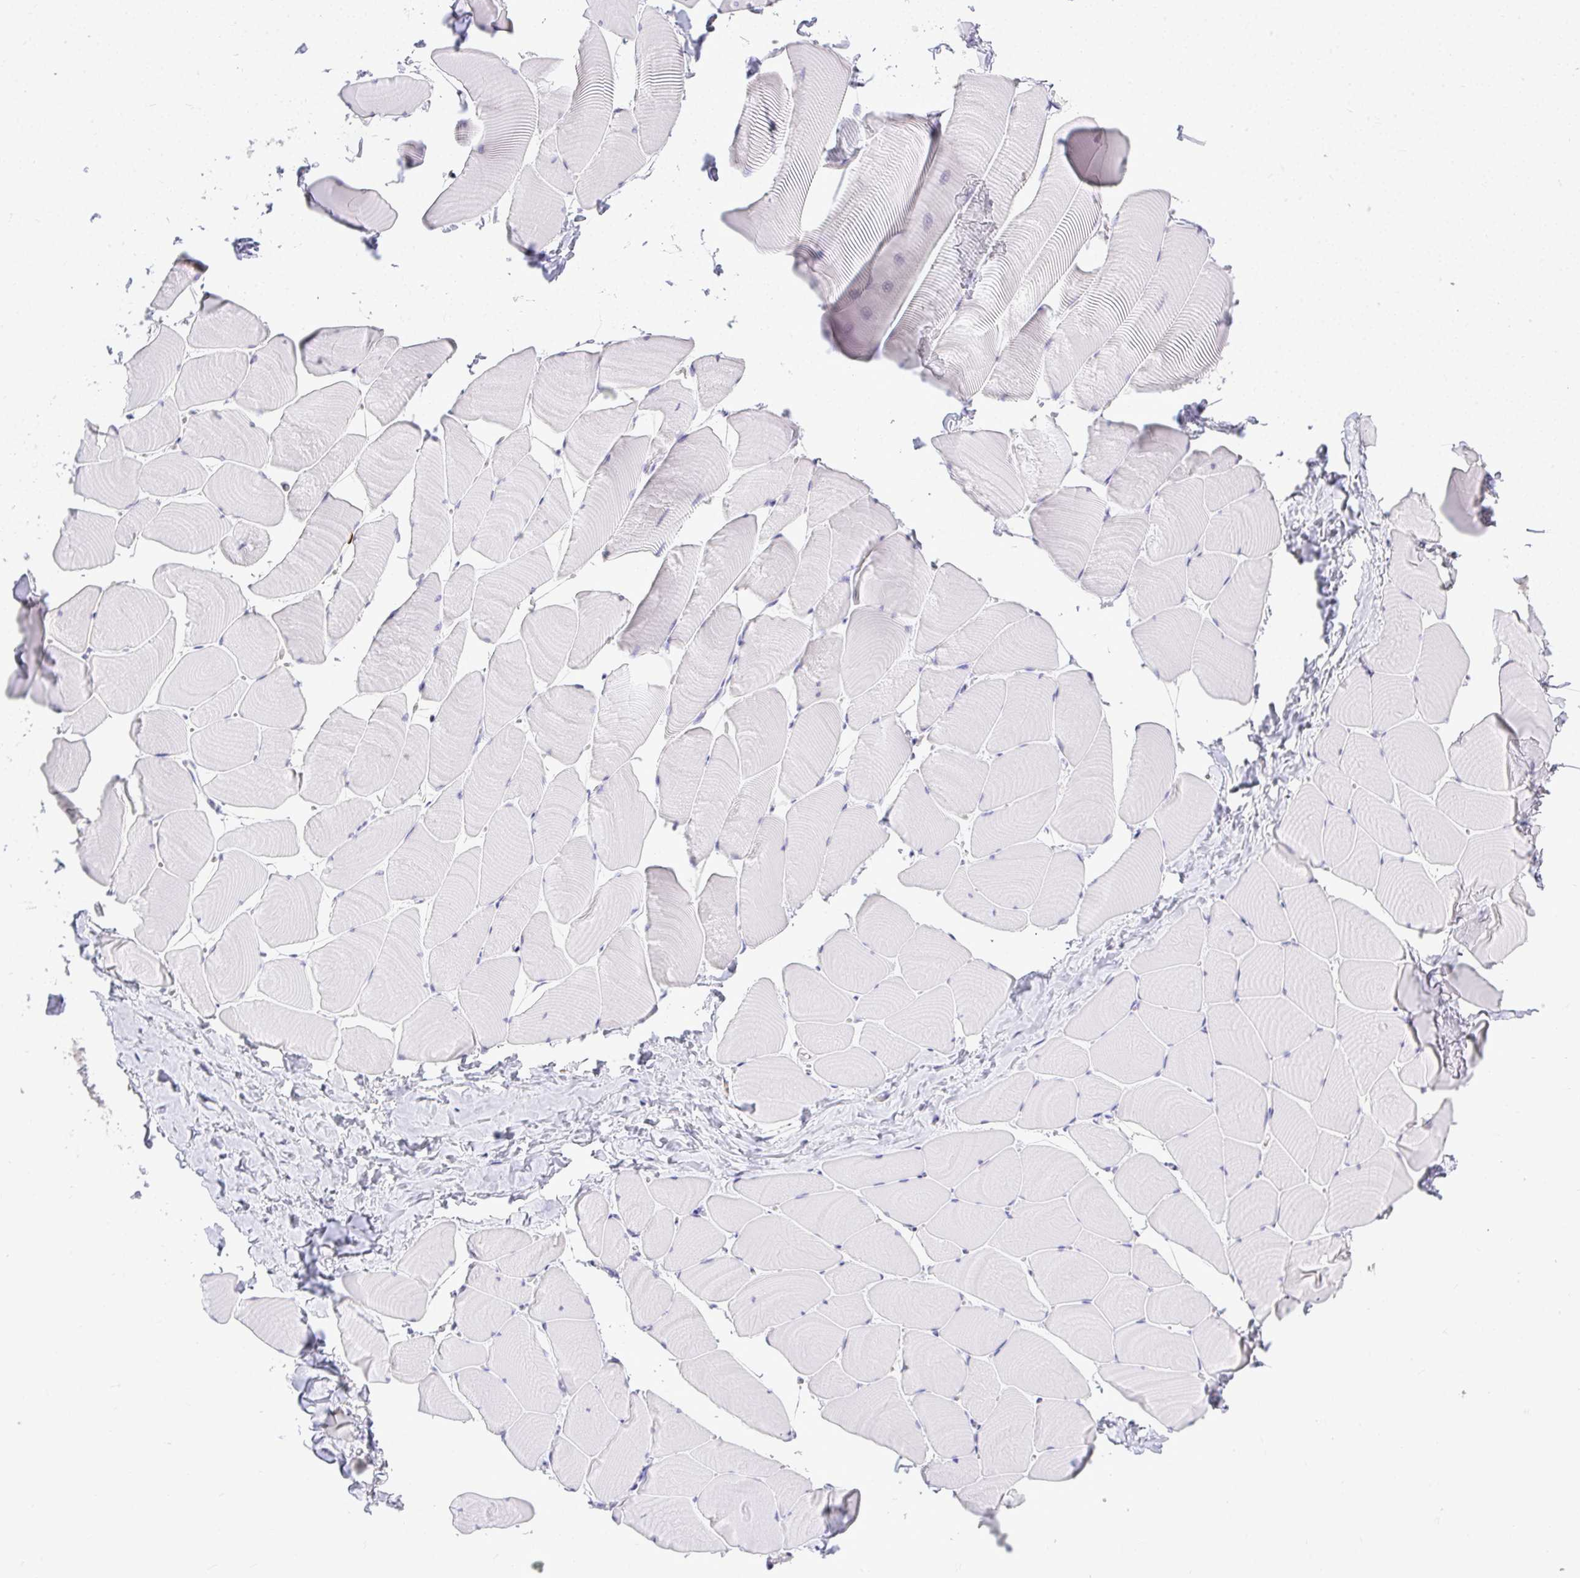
{"staining": {"intensity": "negative", "quantity": "none", "location": "none"}, "tissue": "skeletal muscle", "cell_type": "Myocytes", "image_type": "normal", "snomed": [{"axis": "morphology", "description": "Normal tissue, NOS"}, {"axis": "topography", "description": "Skeletal muscle"}], "caption": "Myocytes show no significant protein expression in benign skeletal muscle. (Stains: DAB (3,3'-diaminobenzidine) immunohistochemistry (IHC) with hematoxylin counter stain, Microscopy: brightfield microscopy at high magnification).", "gene": "PLPPR3", "patient": {"sex": "male", "age": 25}}